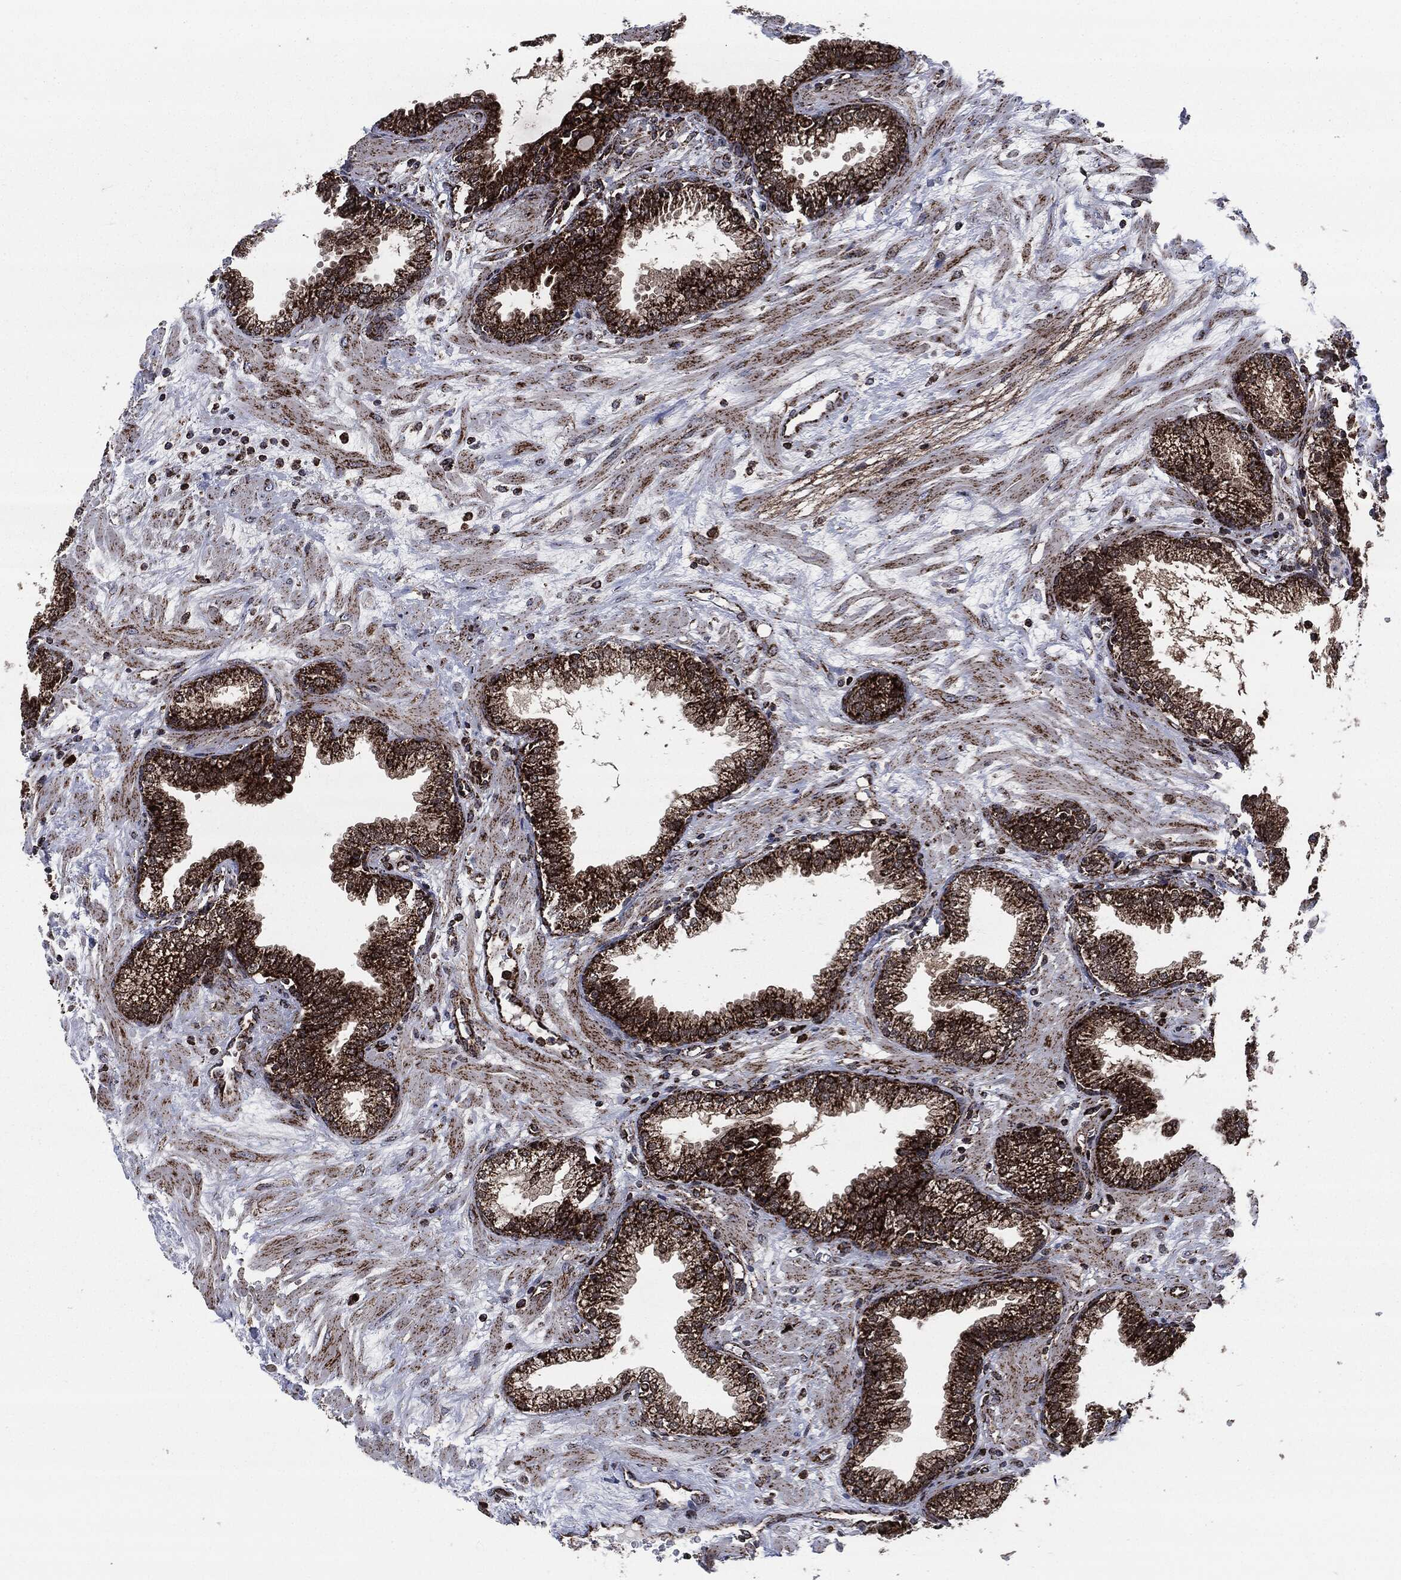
{"staining": {"intensity": "strong", "quantity": "25%-75%", "location": "cytoplasmic/membranous"}, "tissue": "prostate", "cell_type": "Glandular cells", "image_type": "normal", "snomed": [{"axis": "morphology", "description": "Normal tissue, NOS"}, {"axis": "topography", "description": "Prostate"}], "caption": "High-power microscopy captured an immunohistochemistry (IHC) photomicrograph of benign prostate, revealing strong cytoplasmic/membranous positivity in approximately 25%-75% of glandular cells.", "gene": "FH", "patient": {"sex": "male", "age": 64}}